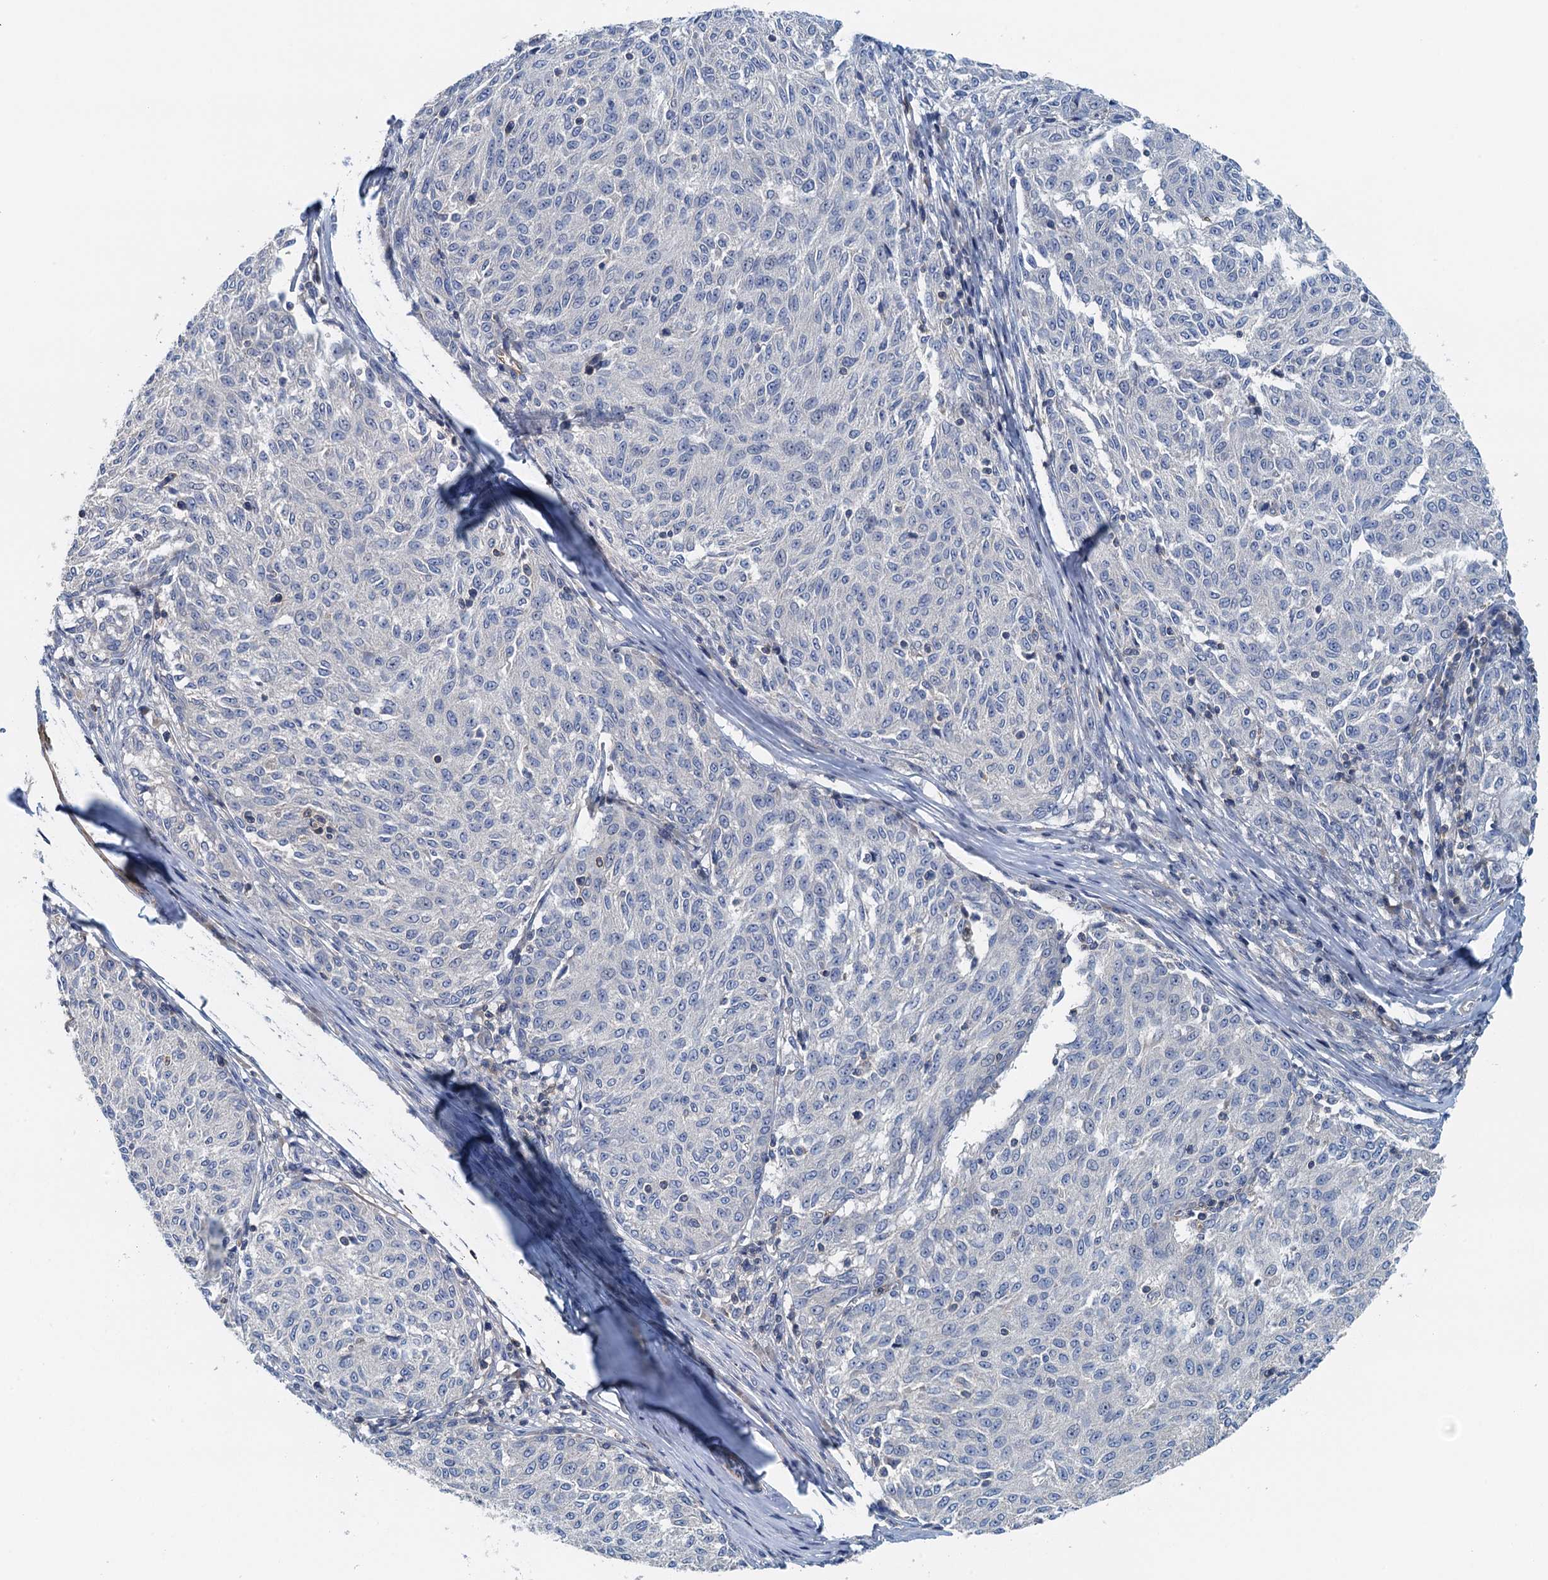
{"staining": {"intensity": "negative", "quantity": "none", "location": "none"}, "tissue": "melanoma", "cell_type": "Tumor cells", "image_type": "cancer", "snomed": [{"axis": "morphology", "description": "Malignant melanoma, NOS"}, {"axis": "topography", "description": "Skin"}], "caption": "Image shows no significant protein staining in tumor cells of malignant melanoma. (DAB IHC with hematoxylin counter stain).", "gene": "PPP1R14D", "patient": {"sex": "female", "age": 72}}